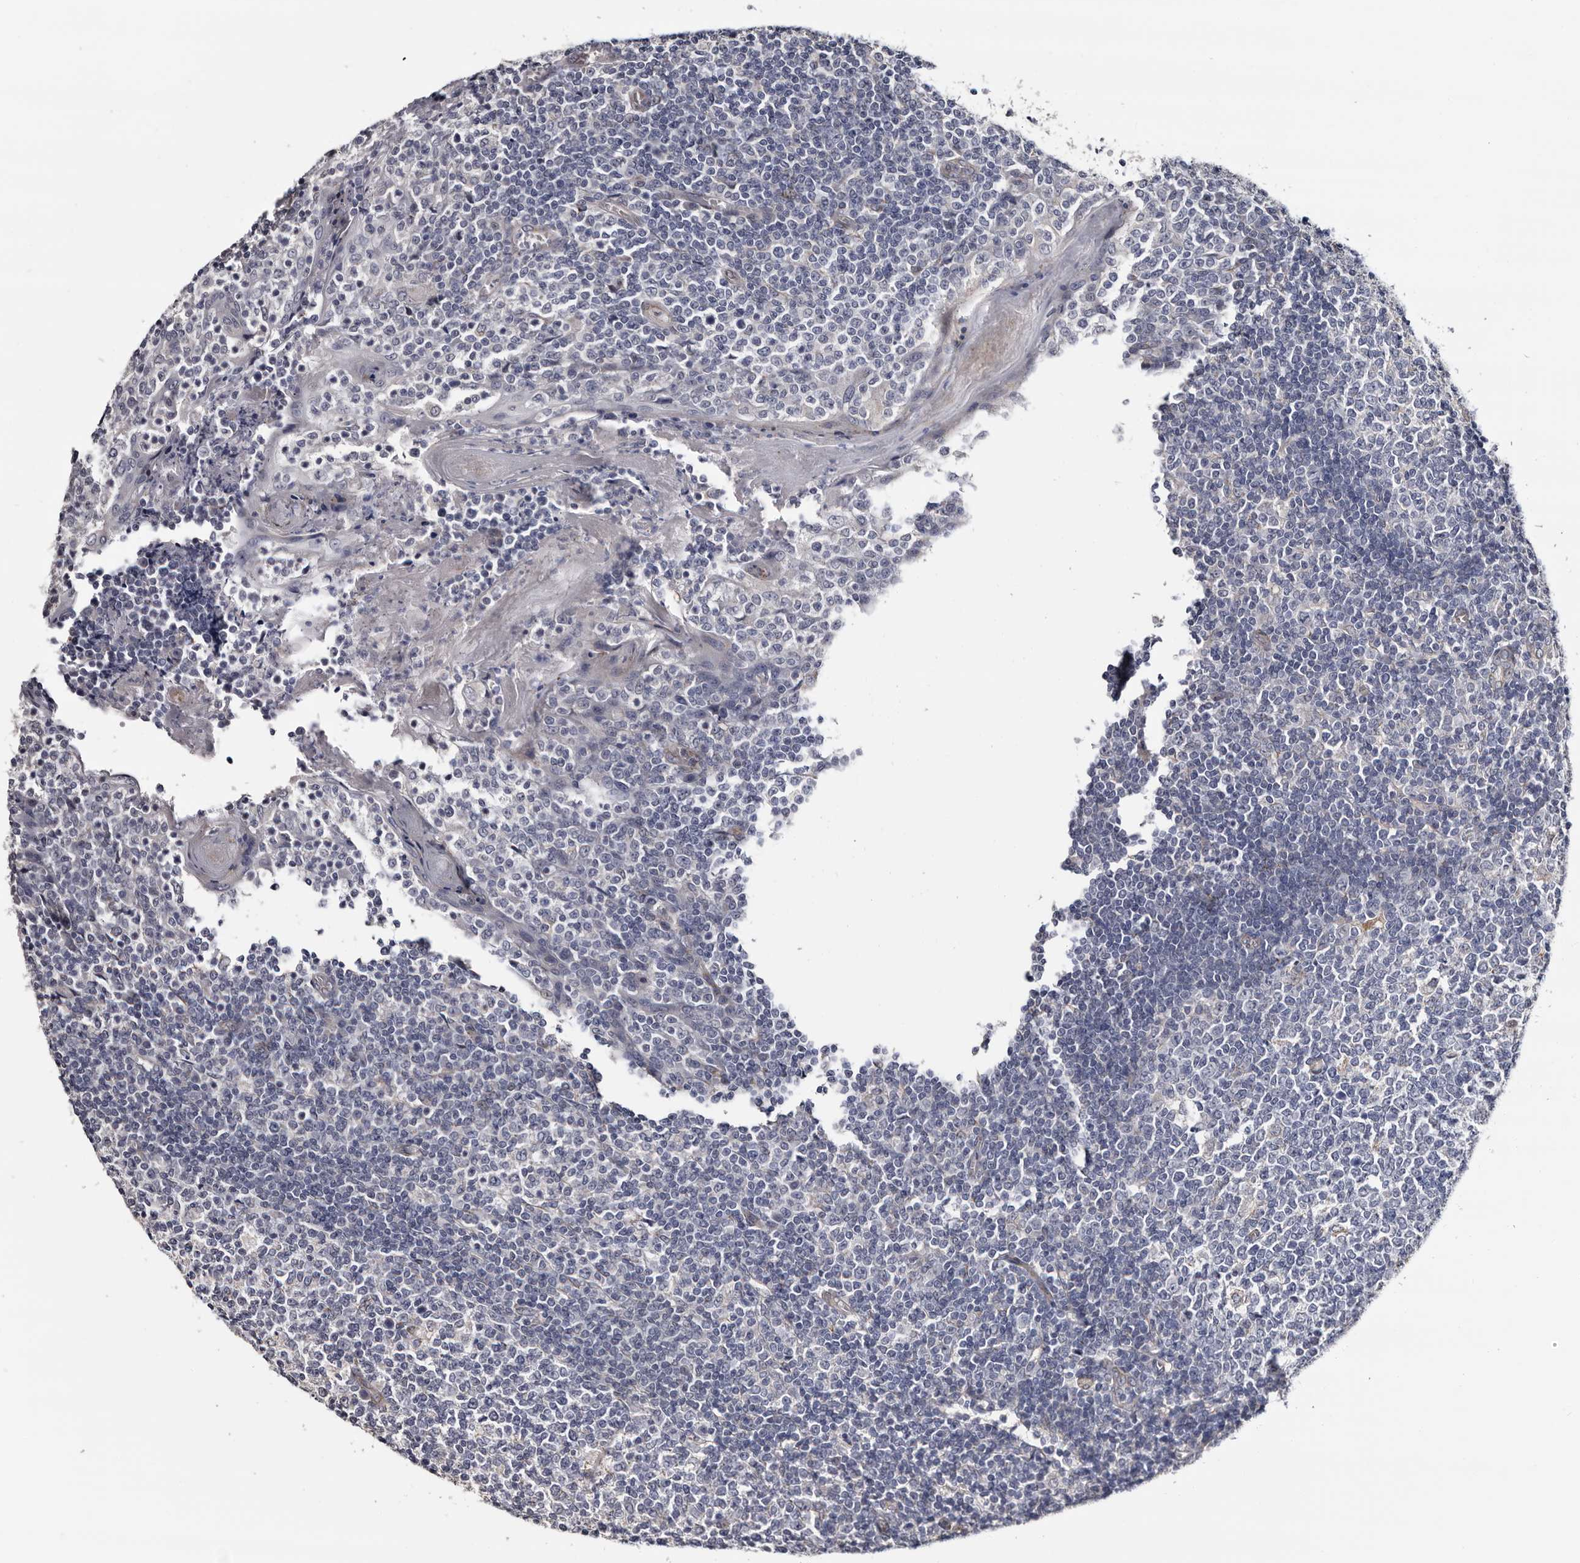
{"staining": {"intensity": "negative", "quantity": "none", "location": "none"}, "tissue": "tonsil", "cell_type": "Germinal center cells", "image_type": "normal", "snomed": [{"axis": "morphology", "description": "Normal tissue, NOS"}, {"axis": "topography", "description": "Tonsil"}], "caption": "IHC histopathology image of benign tonsil: tonsil stained with DAB (3,3'-diaminobenzidine) exhibits no significant protein expression in germinal center cells. (DAB IHC visualized using brightfield microscopy, high magnification).", "gene": "ARMCX2", "patient": {"sex": "female", "age": 19}}